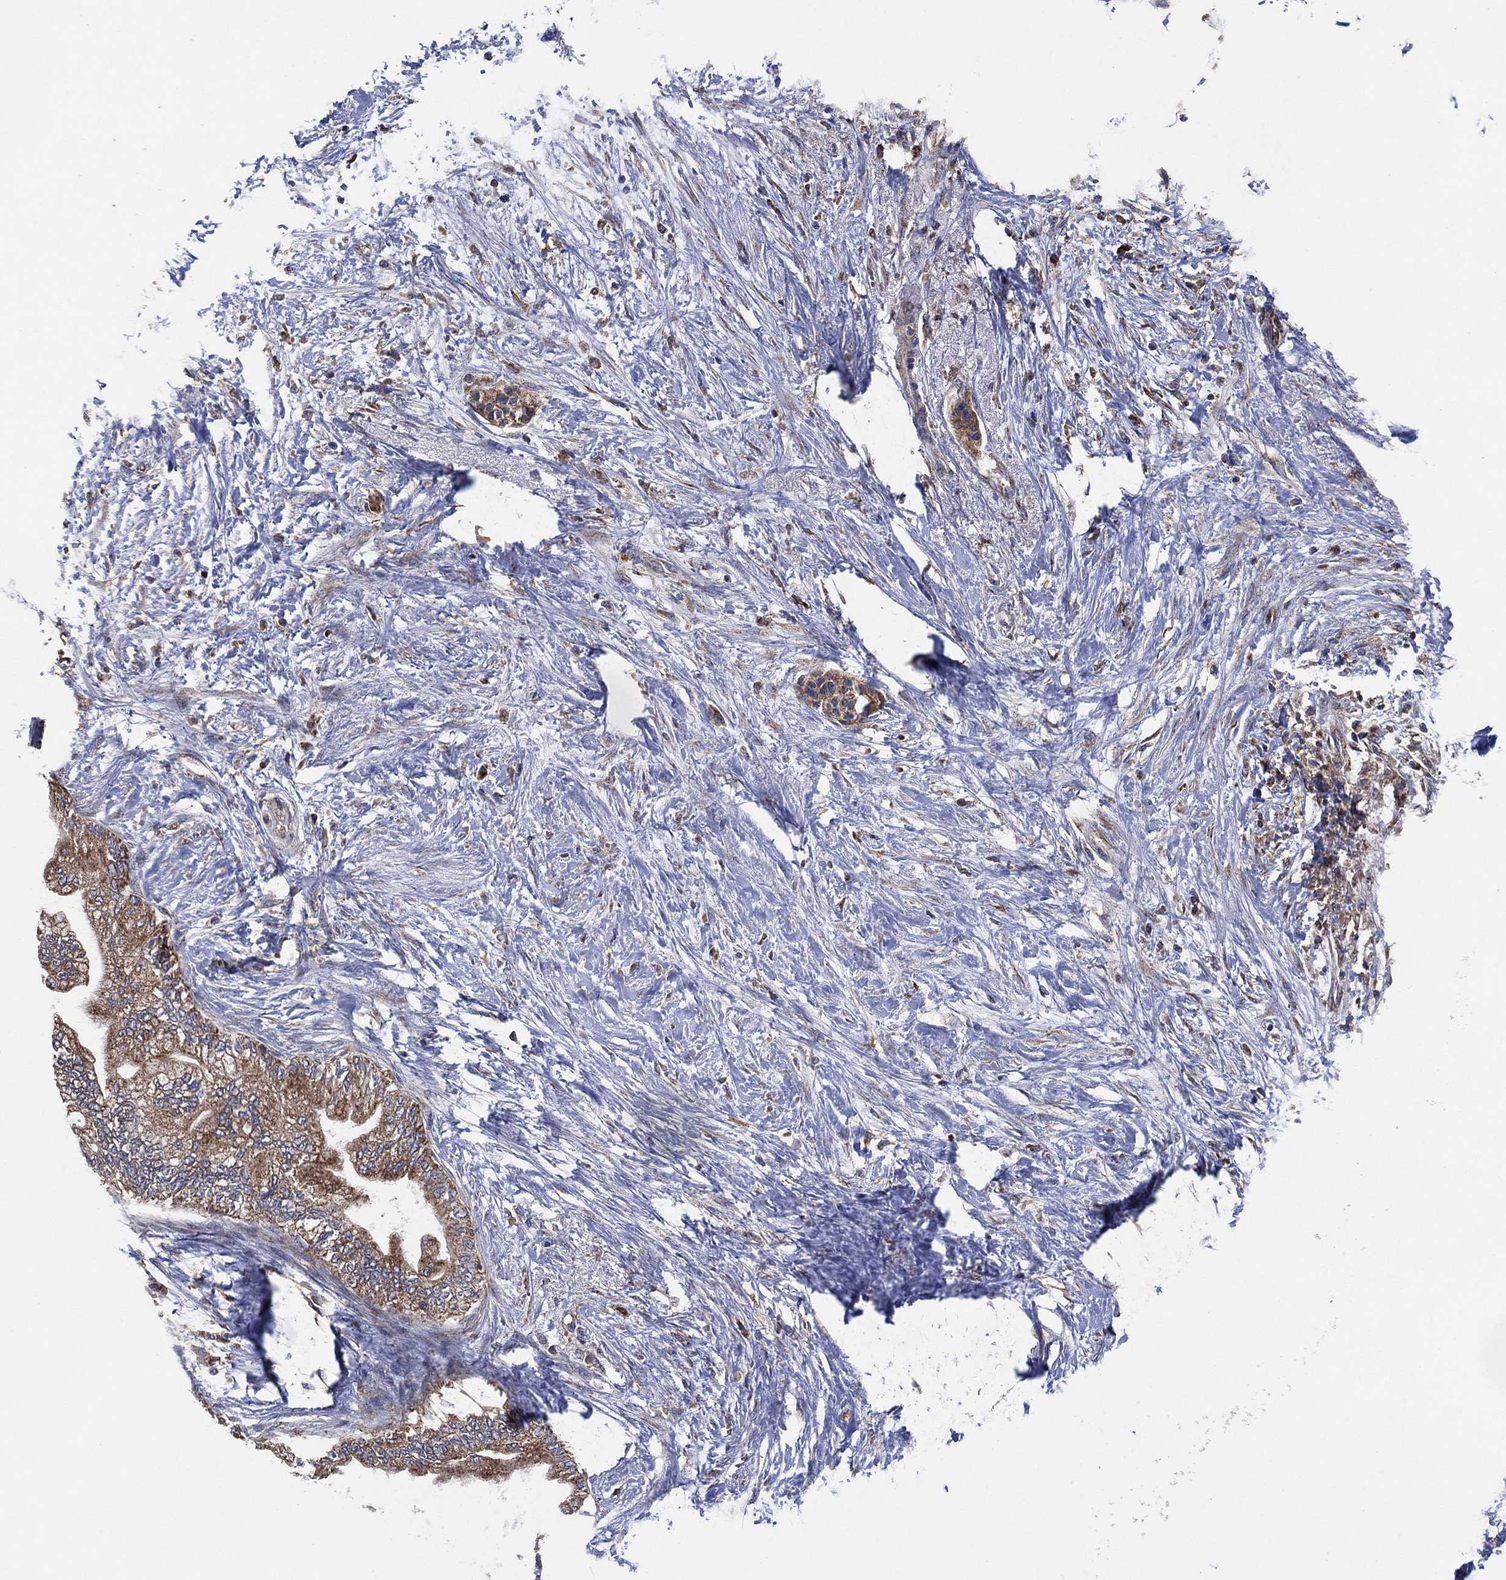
{"staining": {"intensity": "moderate", "quantity": "25%-75%", "location": "cytoplasmic/membranous"}, "tissue": "pancreatic cancer", "cell_type": "Tumor cells", "image_type": "cancer", "snomed": [{"axis": "morphology", "description": "Normal tissue, NOS"}, {"axis": "morphology", "description": "Adenocarcinoma, NOS"}, {"axis": "topography", "description": "Pancreas"}, {"axis": "topography", "description": "Duodenum"}], "caption": "Immunohistochemistry (IHC) image of neoplastic tissue: human pancreatic cancer stained using immunohistochemistry displays medium levels of moderate protein expression localized specifically in the cytoplasmic/membranous of tumor cells, appearing as a cytoplasmic/membranous brown color.", "gene": "LIMD1", "patient": {"sex": "female", "age": 60}}